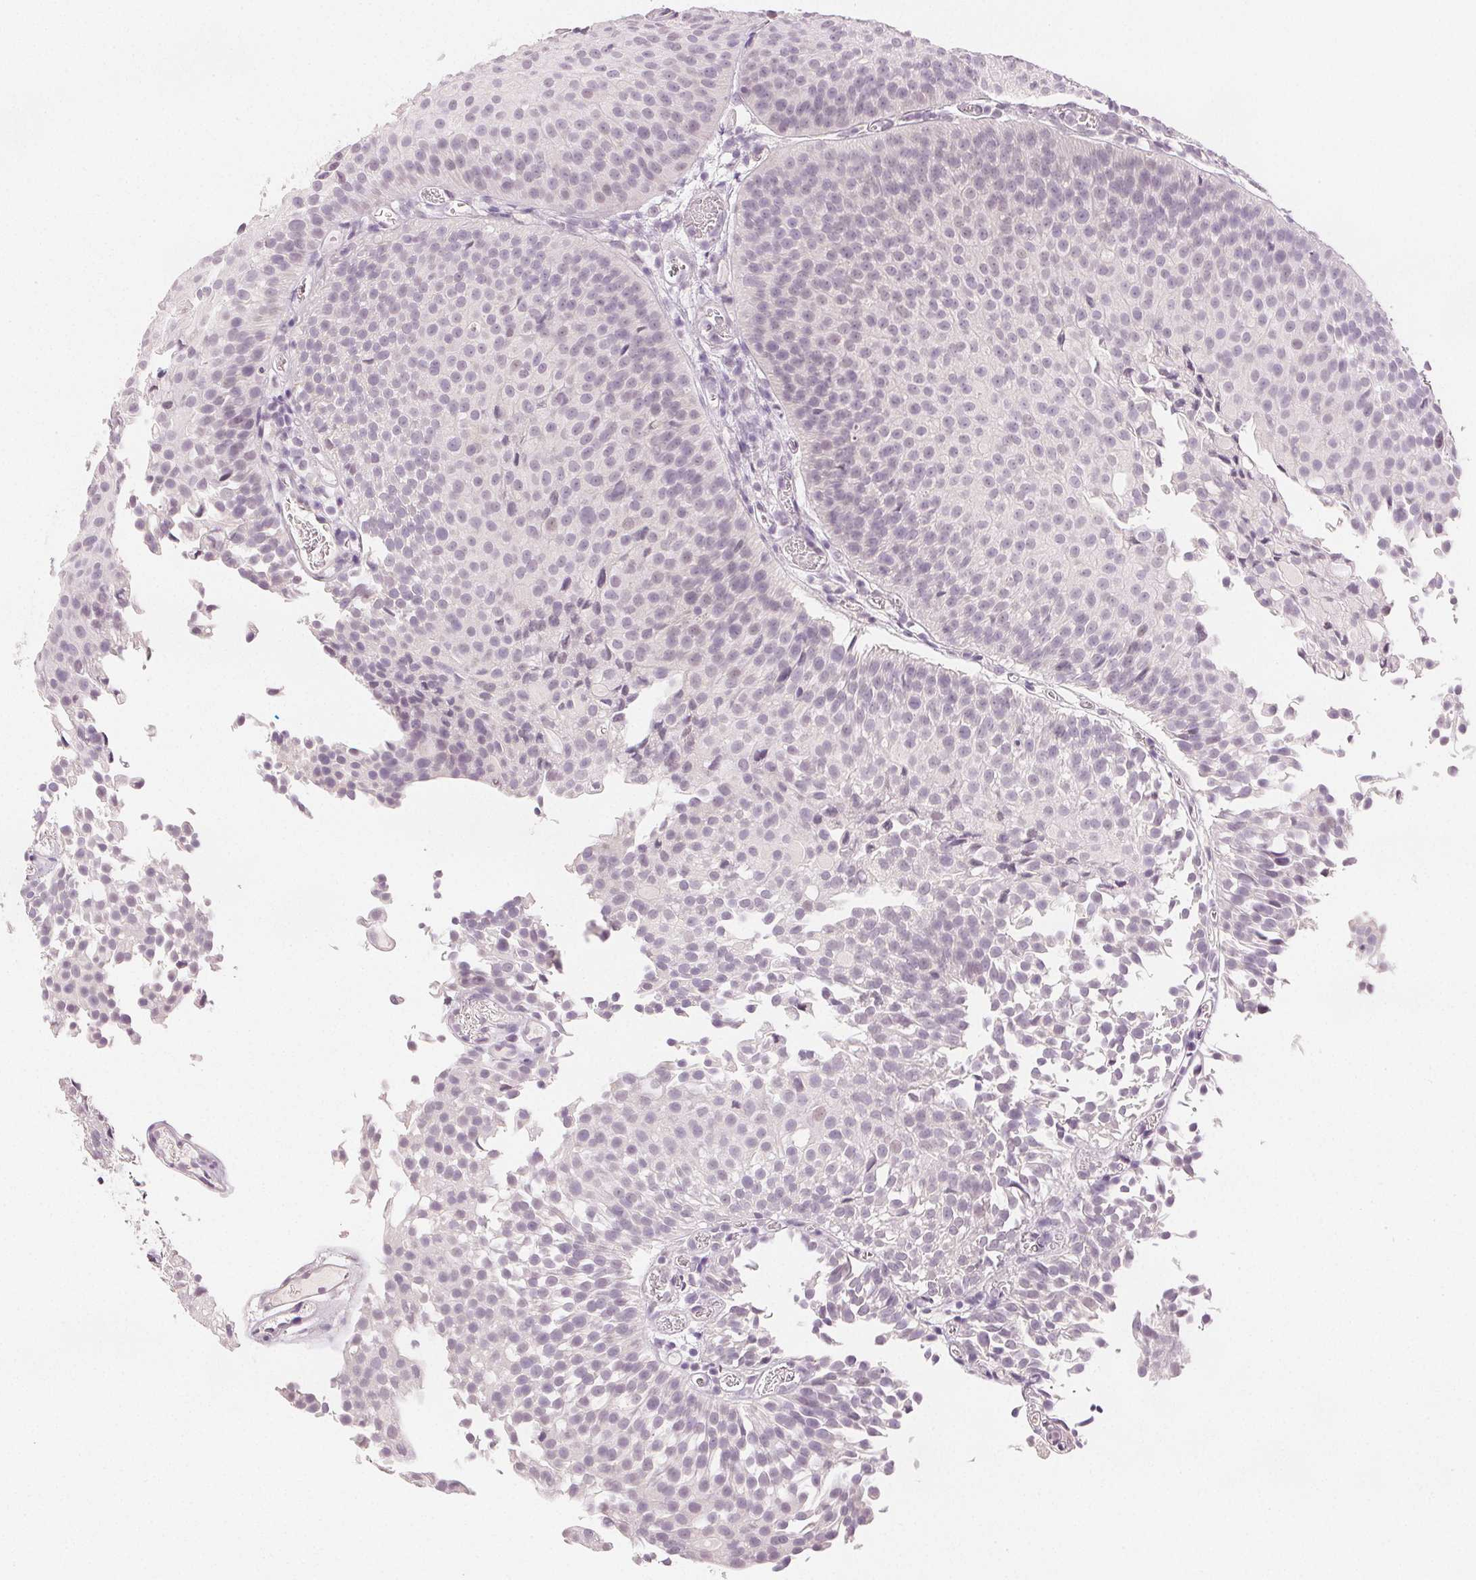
{"staining": {"intensity": "negative", "quantity": "none", "location": "none"}, "tissue": "urothelial cancer", "cell_type": "Tumor cells", "image_type": "cancer", "snomed": [{"axis": "morphology", "description": "Urothelial carcinoma, Low grade"}, {"axis": "topography", "description": "Urinary bladder"}], "caption": "IHC micrograph of neoplastic tissue: human low-grade urothelial carcinoma stained with DAB (3,3'-diaminobenzidine) demonstrates no significant protein staining in tumor cells.", "gene": "SCGN", "patient": {"sex": "male", "age": 80}}